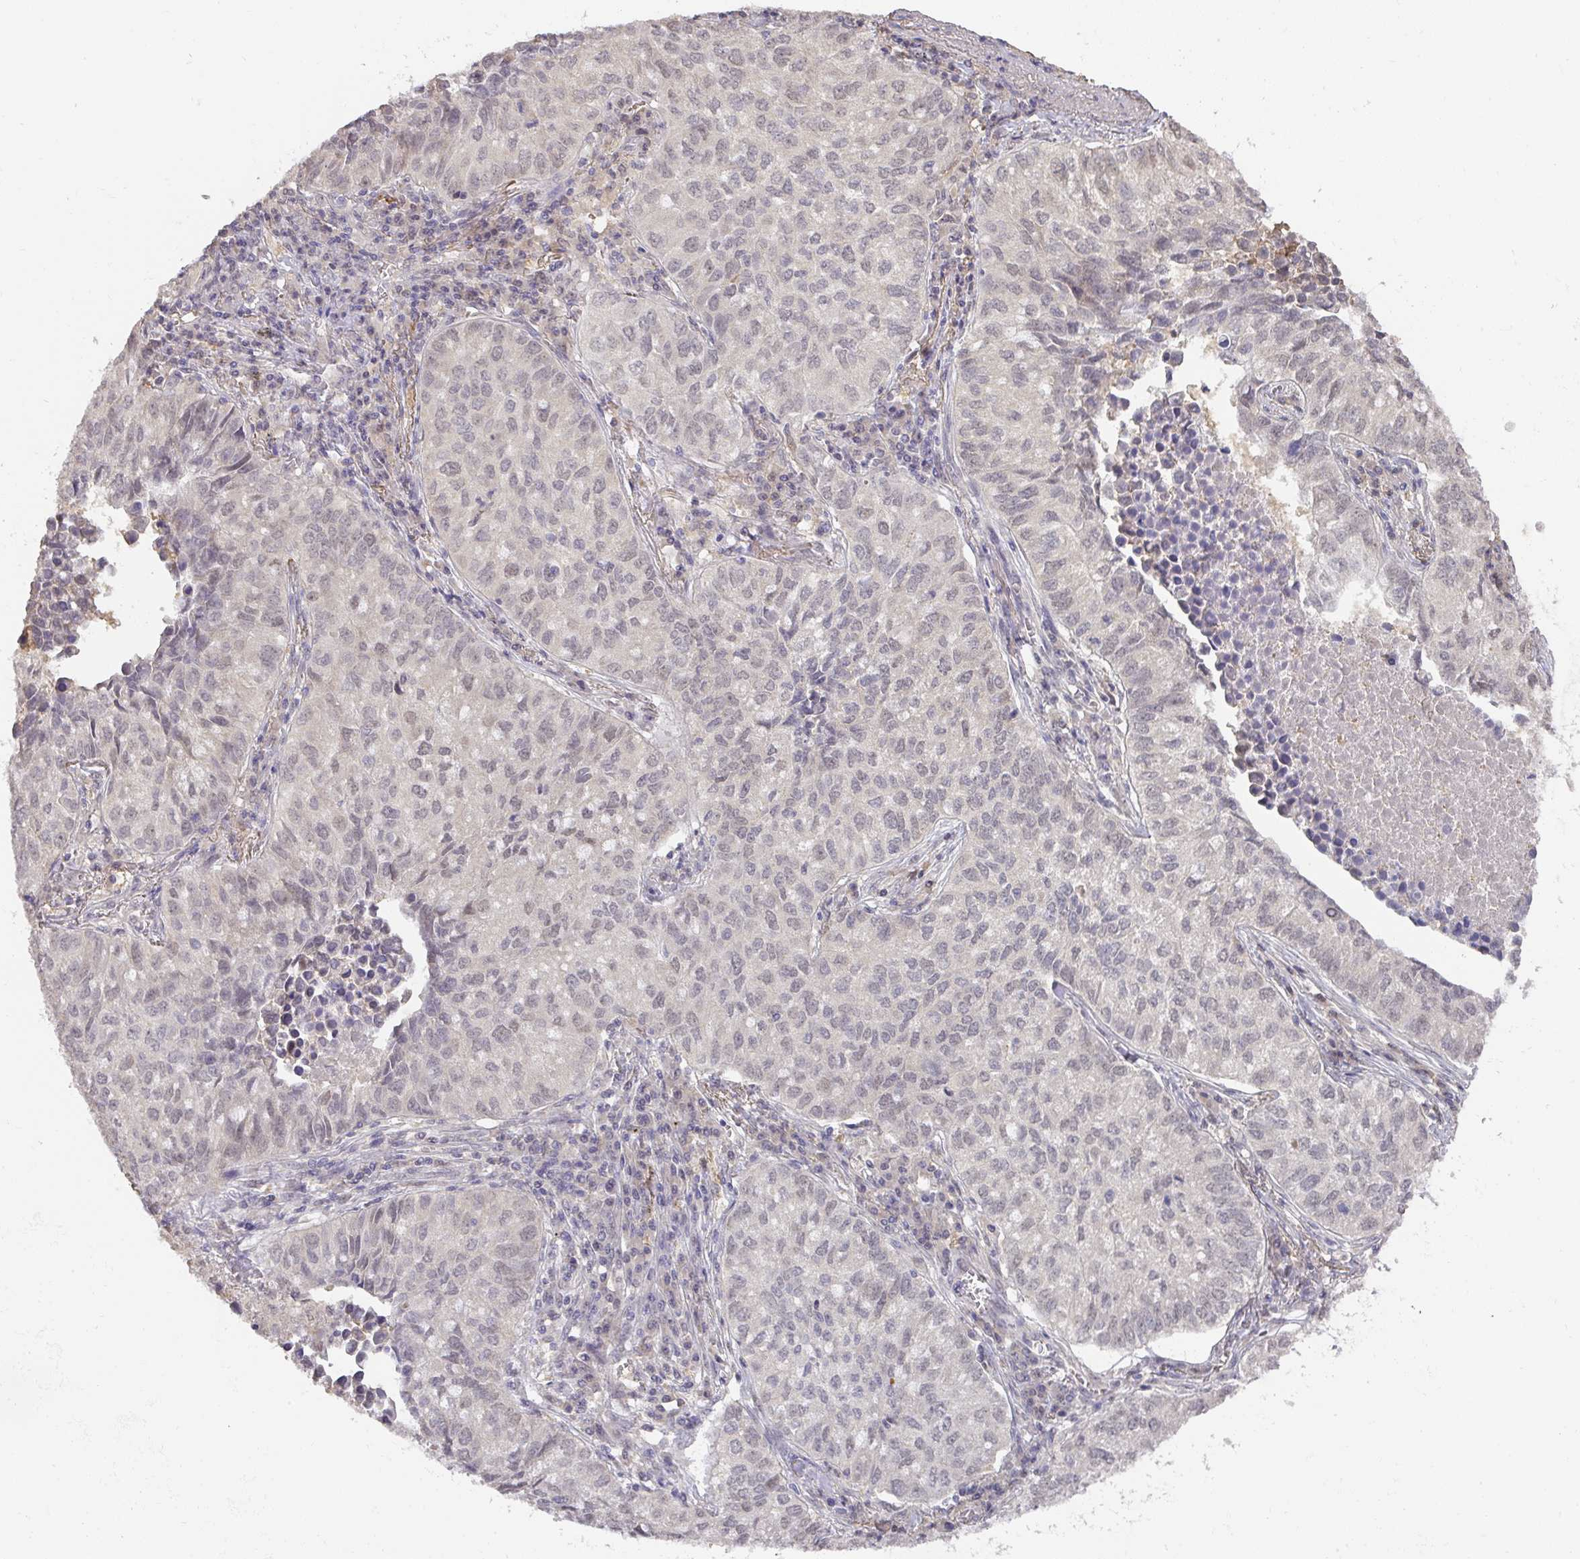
{"staining": {"intensity": "weak", "quantity": "25%-75%", "location": "nuclear"}, "tissue": "lung cancer", "cell_type": "Tumor cells", "image_type": "cancer", "snomed": [{"axis": "morphology", "description": "Adenocarcinoma, NOS"}, {"axis": "topography", "description": "Lung"}], "caption": "Lung cancer (adenocarcinoma) was stained to show a protein in brown. There is low levels of weak nuclear expression in approximately 25%-75% of tumor cells.", "gene": "FOXN4", "patient": {"sex": "female", "age": 50}}